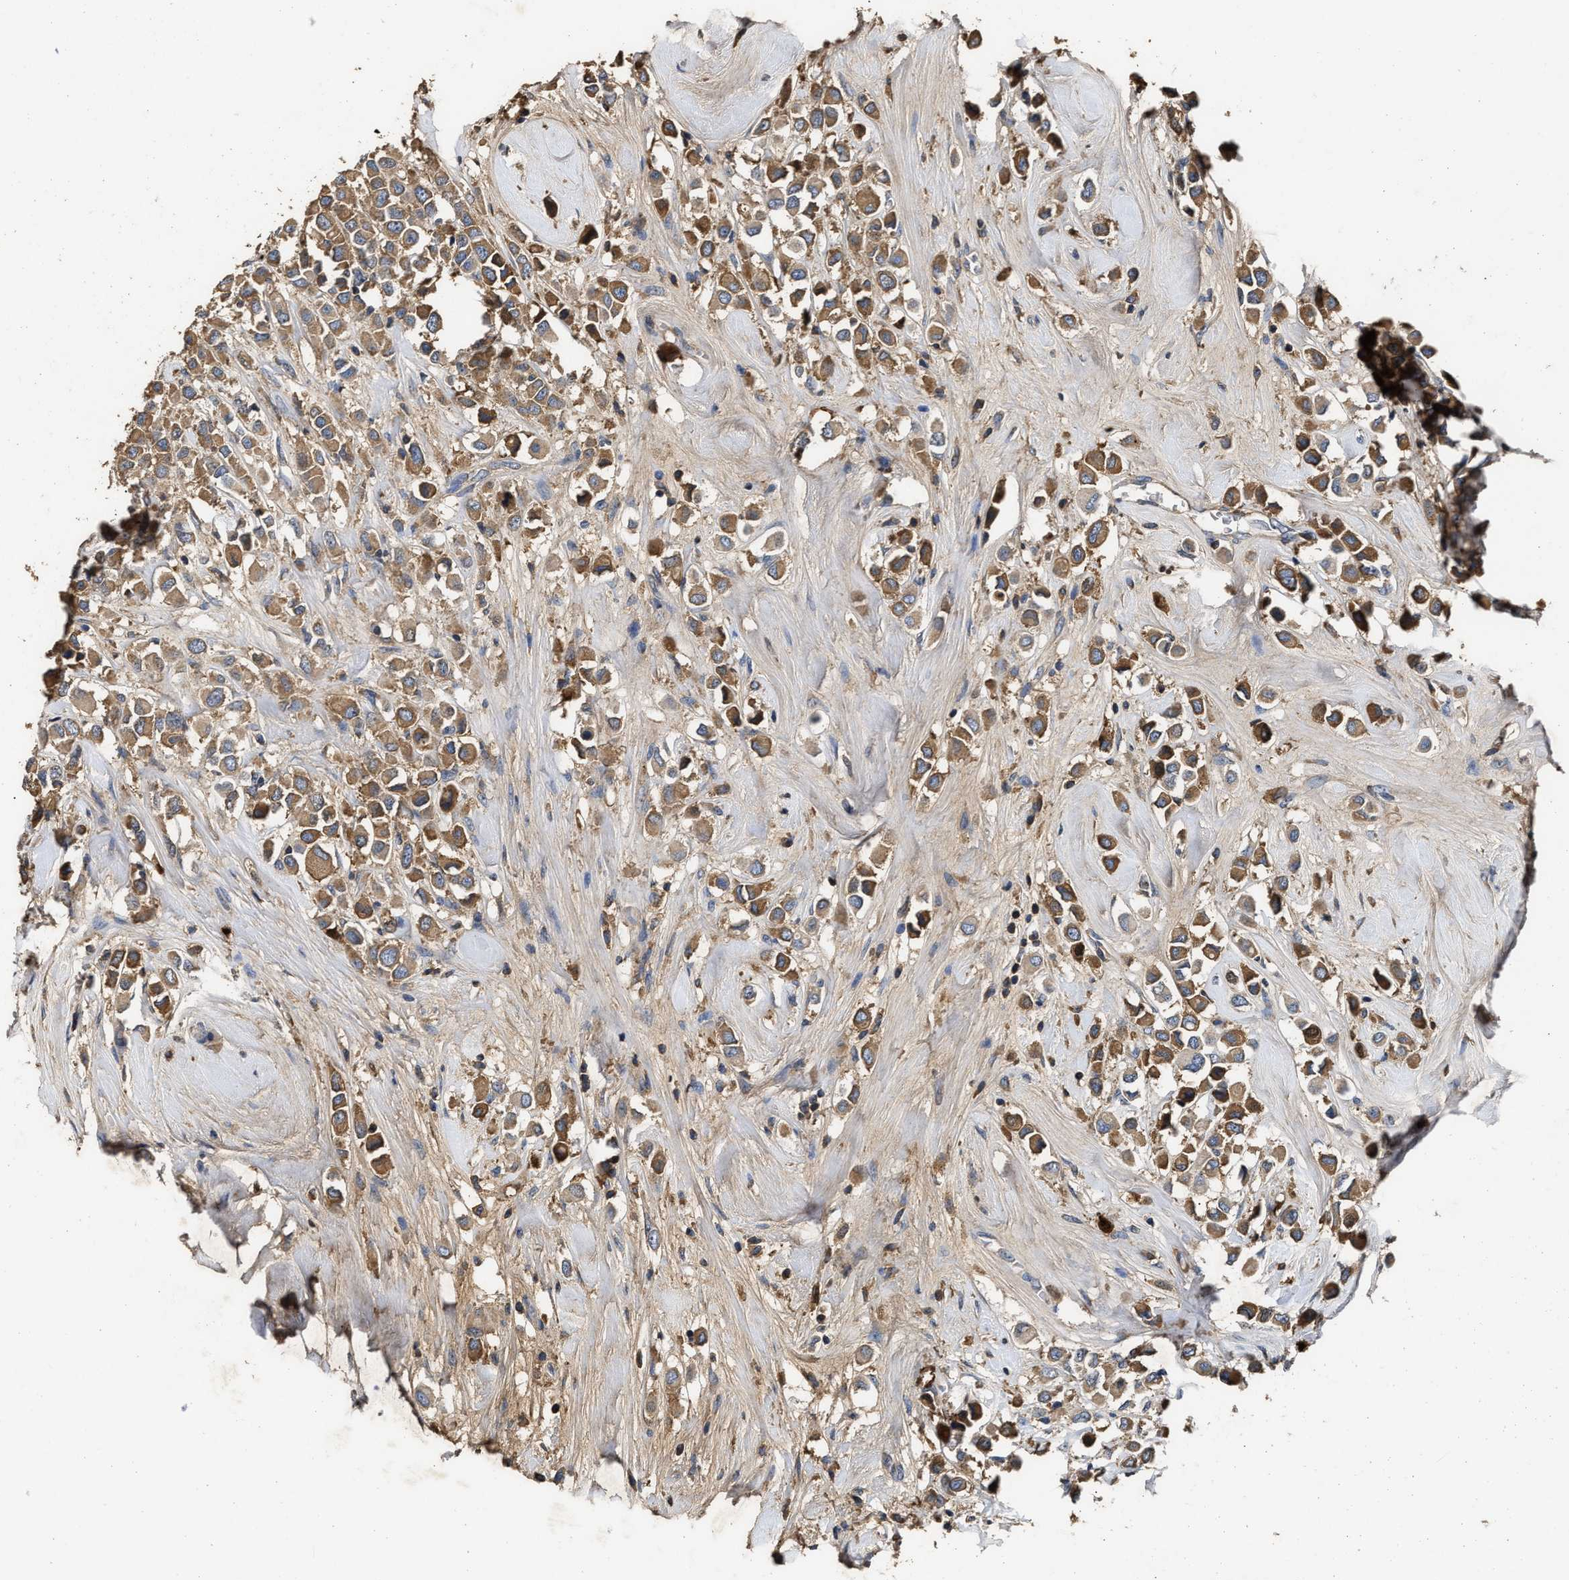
{"staining": {"intensity": "moderate", "quantity": ">75%", "location": "cytoplasmic/membranous"}, "tissue": "breast cancer", "cell_type": "Tumor cells", "image_type": "cancer", "snomed": [{"axis": "morphology", "description": "Duct carcinoma"}, {"axis": "topography", "description": "Breast"}], "caption": "Invasive ductal carcinoma (breast) tissue reveals moderate cytoplasmic/membranous expression in about >75% of tumor cells (DAB IHC, brown staining for protein, blue staining for nuclei).", "gene": "C3", "patient": {"sex": "female", "age": 61}}